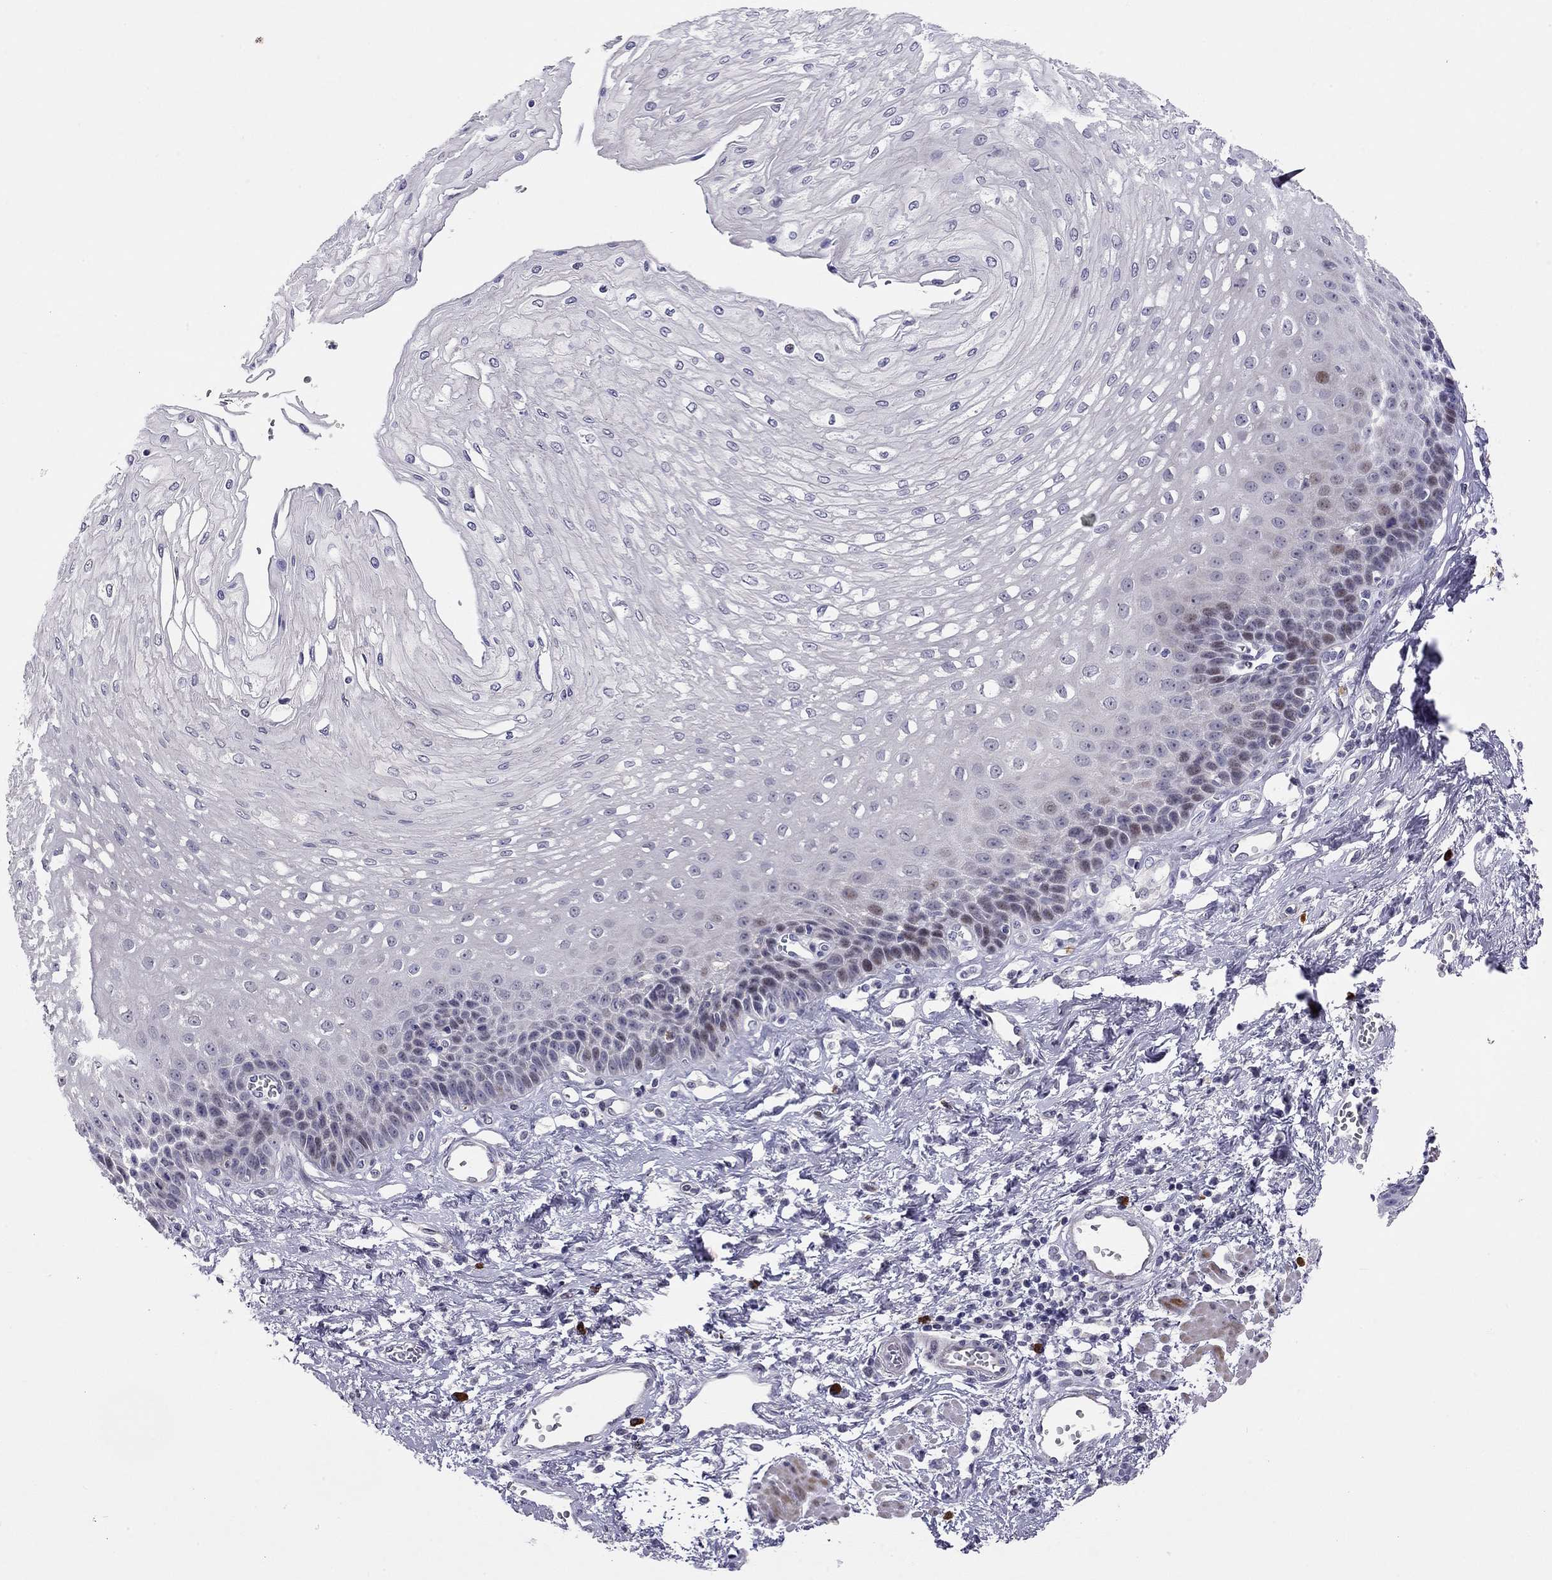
{"staining": {"intensity": "weak", "quantity": "<25%", "location": "nuclear"}, "tissue": "esophagus", "cell_type": "Squamous epithelial cells", "image_type": "normal", "snomed": [{"axis": "morphology", "description": "Normal tissue, NOS"}, {"axis": "topography", "description": "Esophagus"}], "caption": "IHC photomicrograph of normal esophagus: esophagus stained with DAB (3,3'-diaminobenzidine) reveals no significant protein positivity in squamous epithelial cells.", "gene": "C8orf88", "patient": {"sex": "female", "age": 62}}